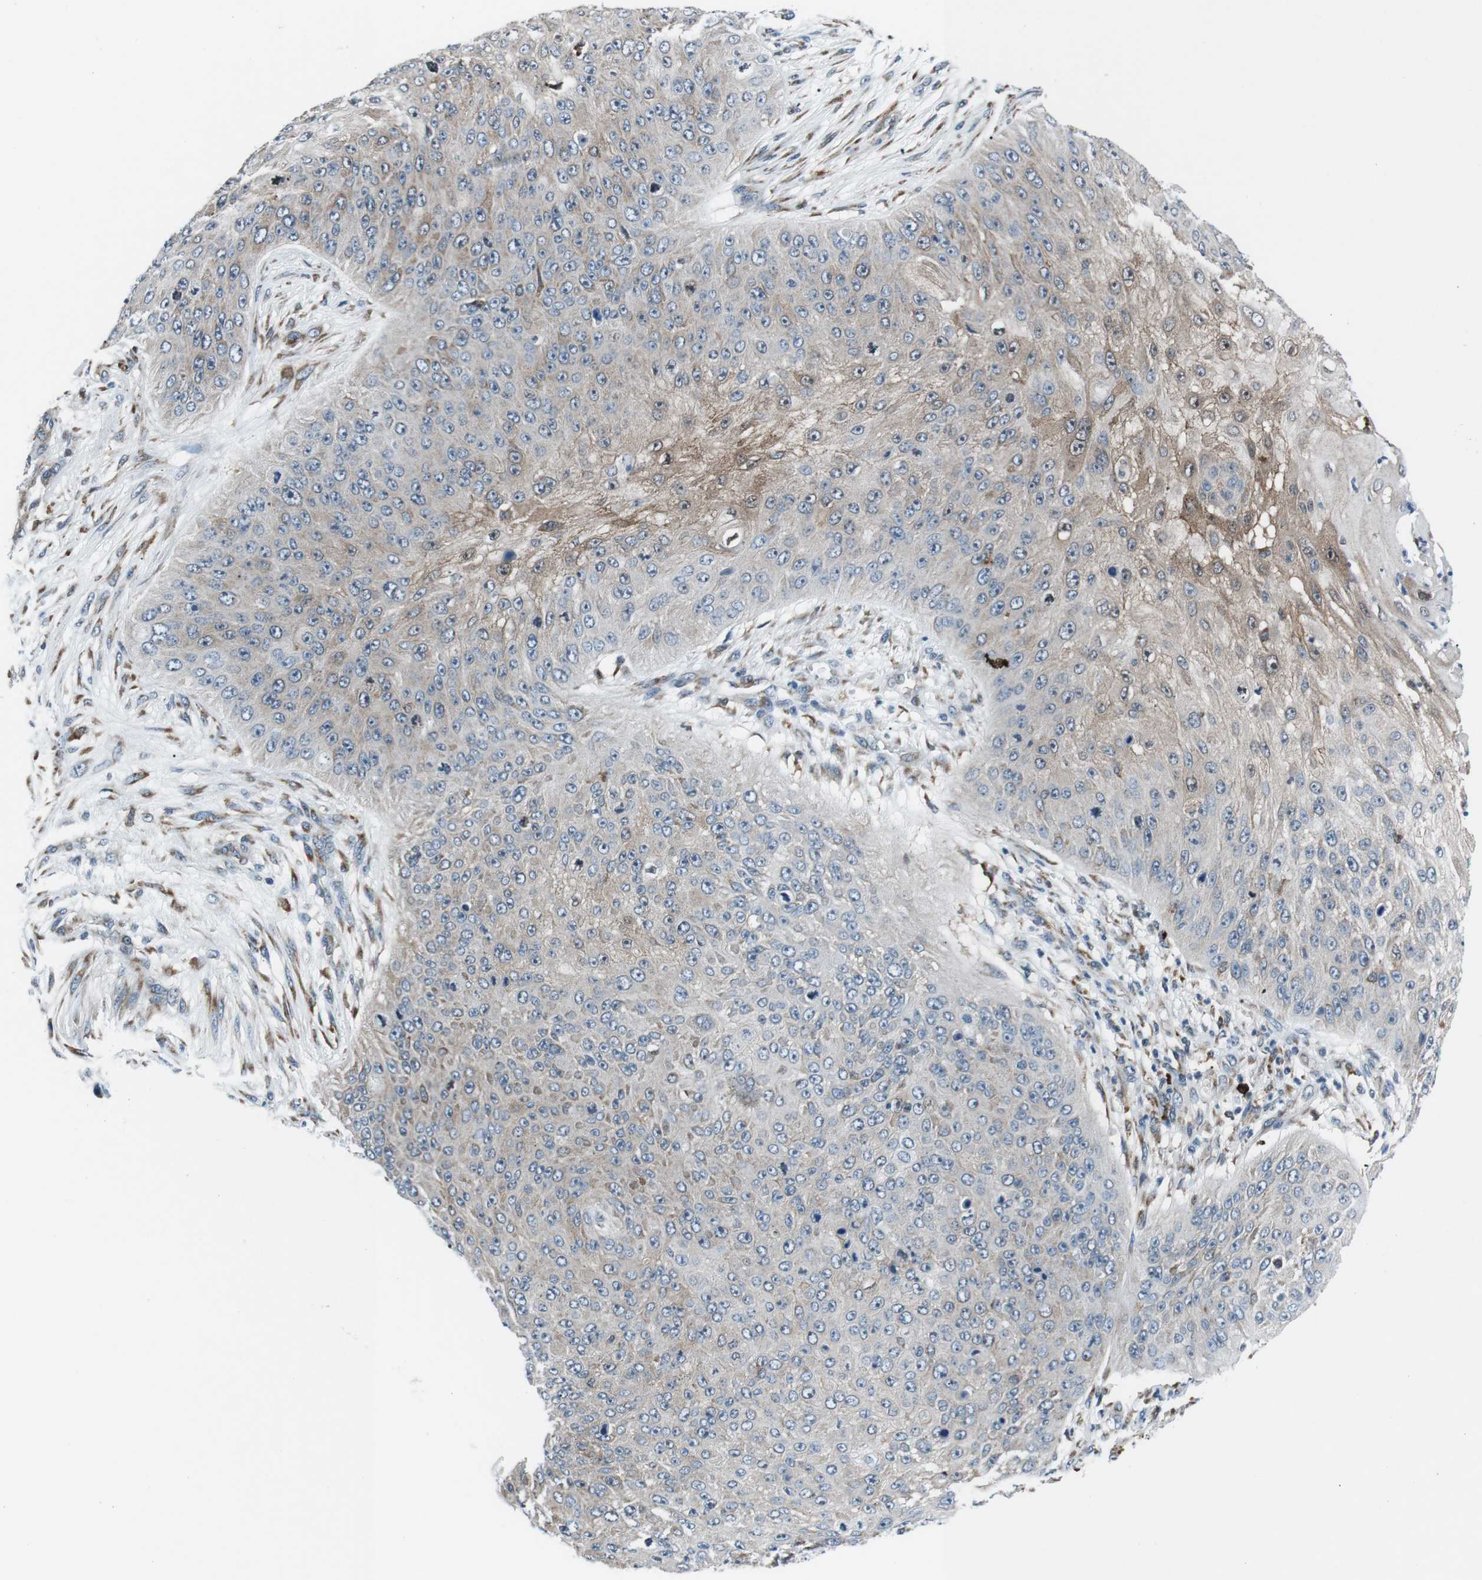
{"staining": {"intensity": "moderate", "quantity": "<25%", "location": "cytoplasmic/membranous"}, "tissue": "skin cancer", "cell_type": "Tumor cells", "image_type": "cancer", "snomed": [{"axis": "morphology", "description": "Squamous cell carcinoma, NOS"}, {"axis": "topography", "description": "Skin"}], "caption": "Skin cancer was stained to show a protein in brown. There is low levels of moderate cytoplasmic/membranous positivity in approximately <25% of tumor cells.", "gene": "BLNK", "patient": {"sex": "female", "age": 80}}